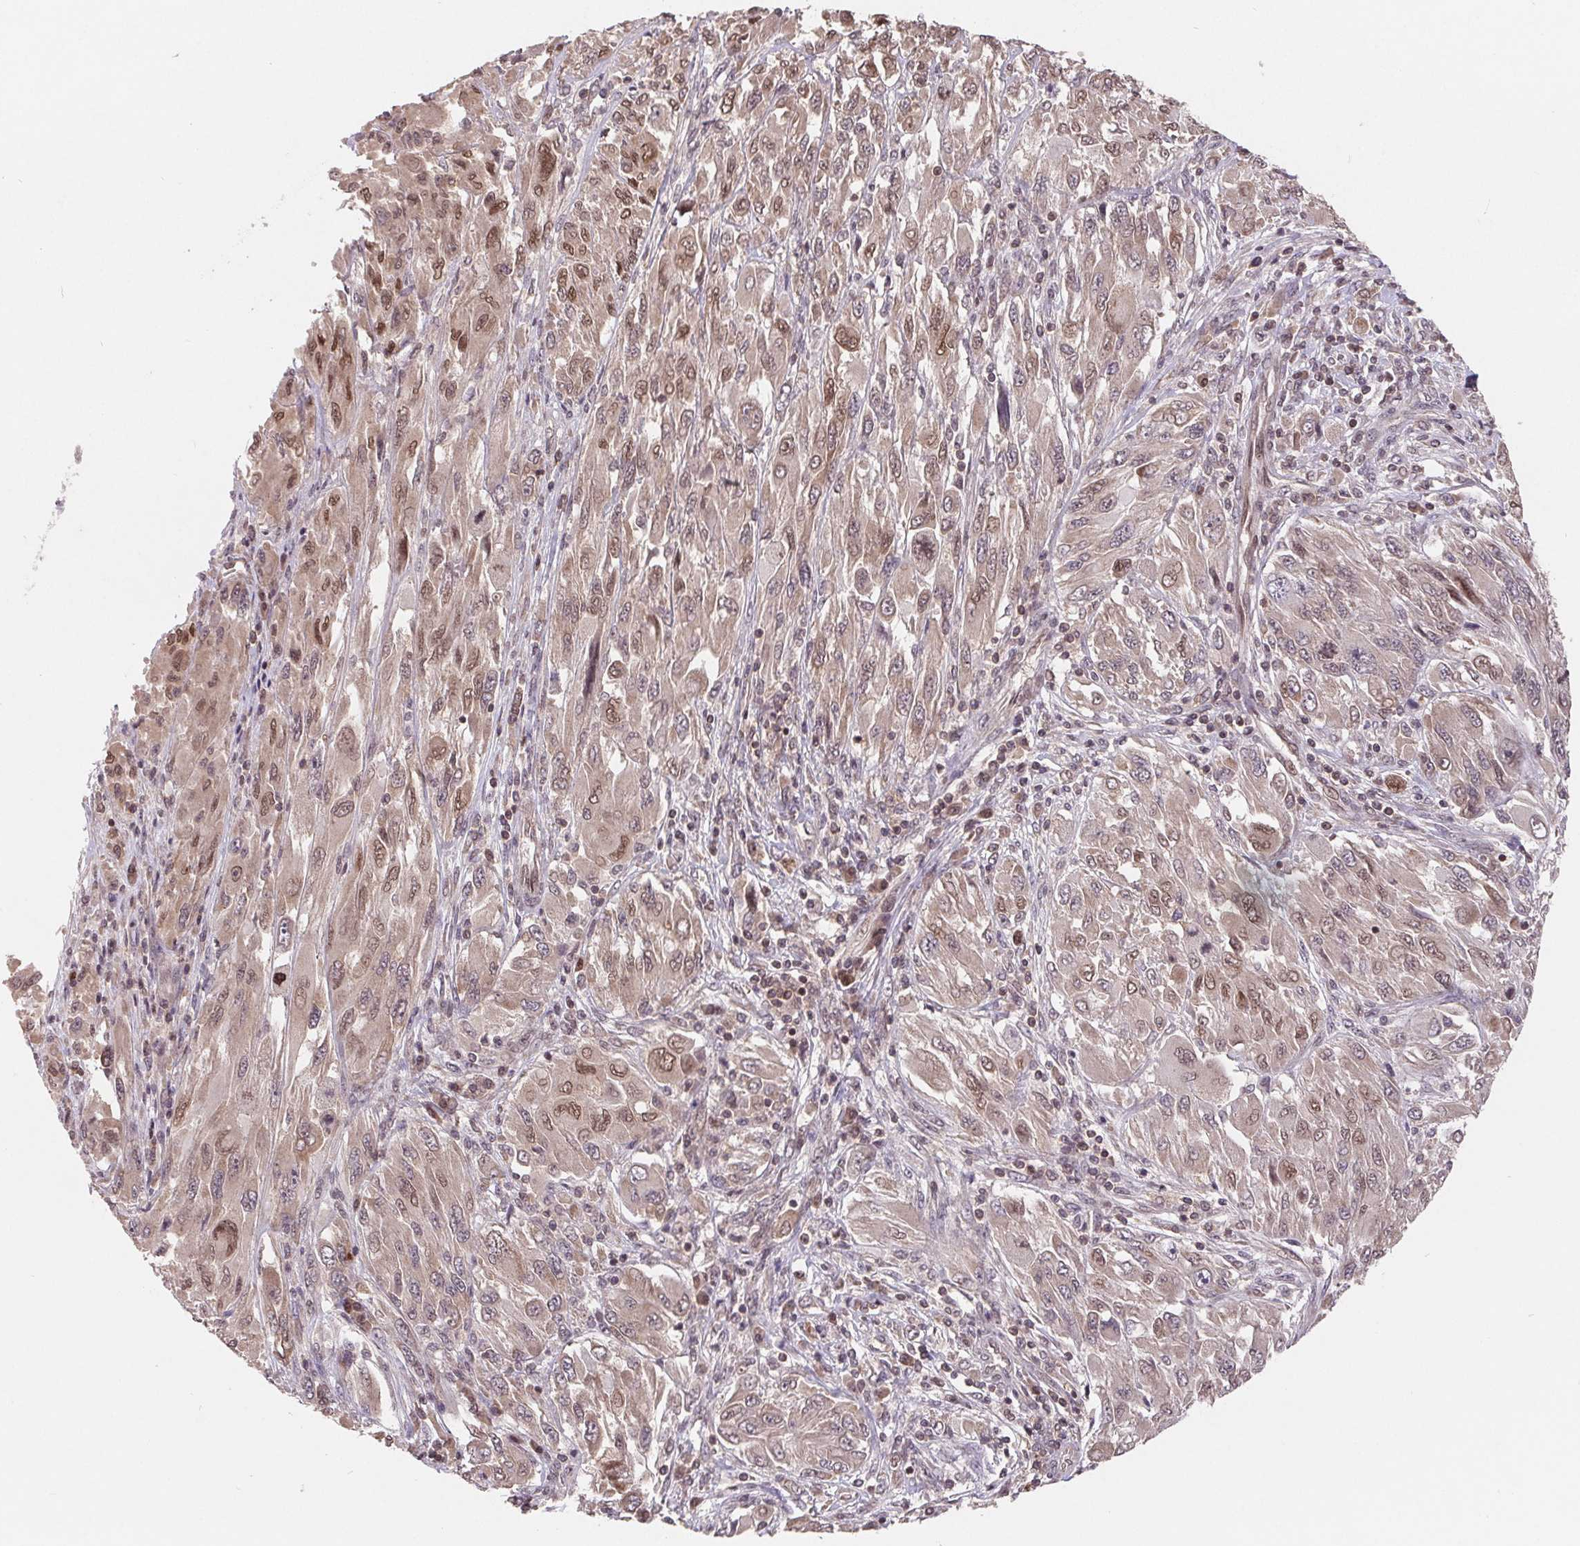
{"staining": {"intensity": "moderate", "quantity": "25%-75%", "location": "nuclear"}, "tissue": "melanoma", "cell_type": "Tumor cells", "image_type": "cancer", "snomed": [{"axis": "morphology", "description": "Malignant melanoma, NOS"}, {"axis": "topography", "description": "Skin"}], "caption": "Immunohistochemical staining of malignant melanoma reveals moderate nuclear protein positivity in about 25%-75% of tumor cells.", "gene": "HMGN3", "patient": {"sex": "female", "age": 91}}